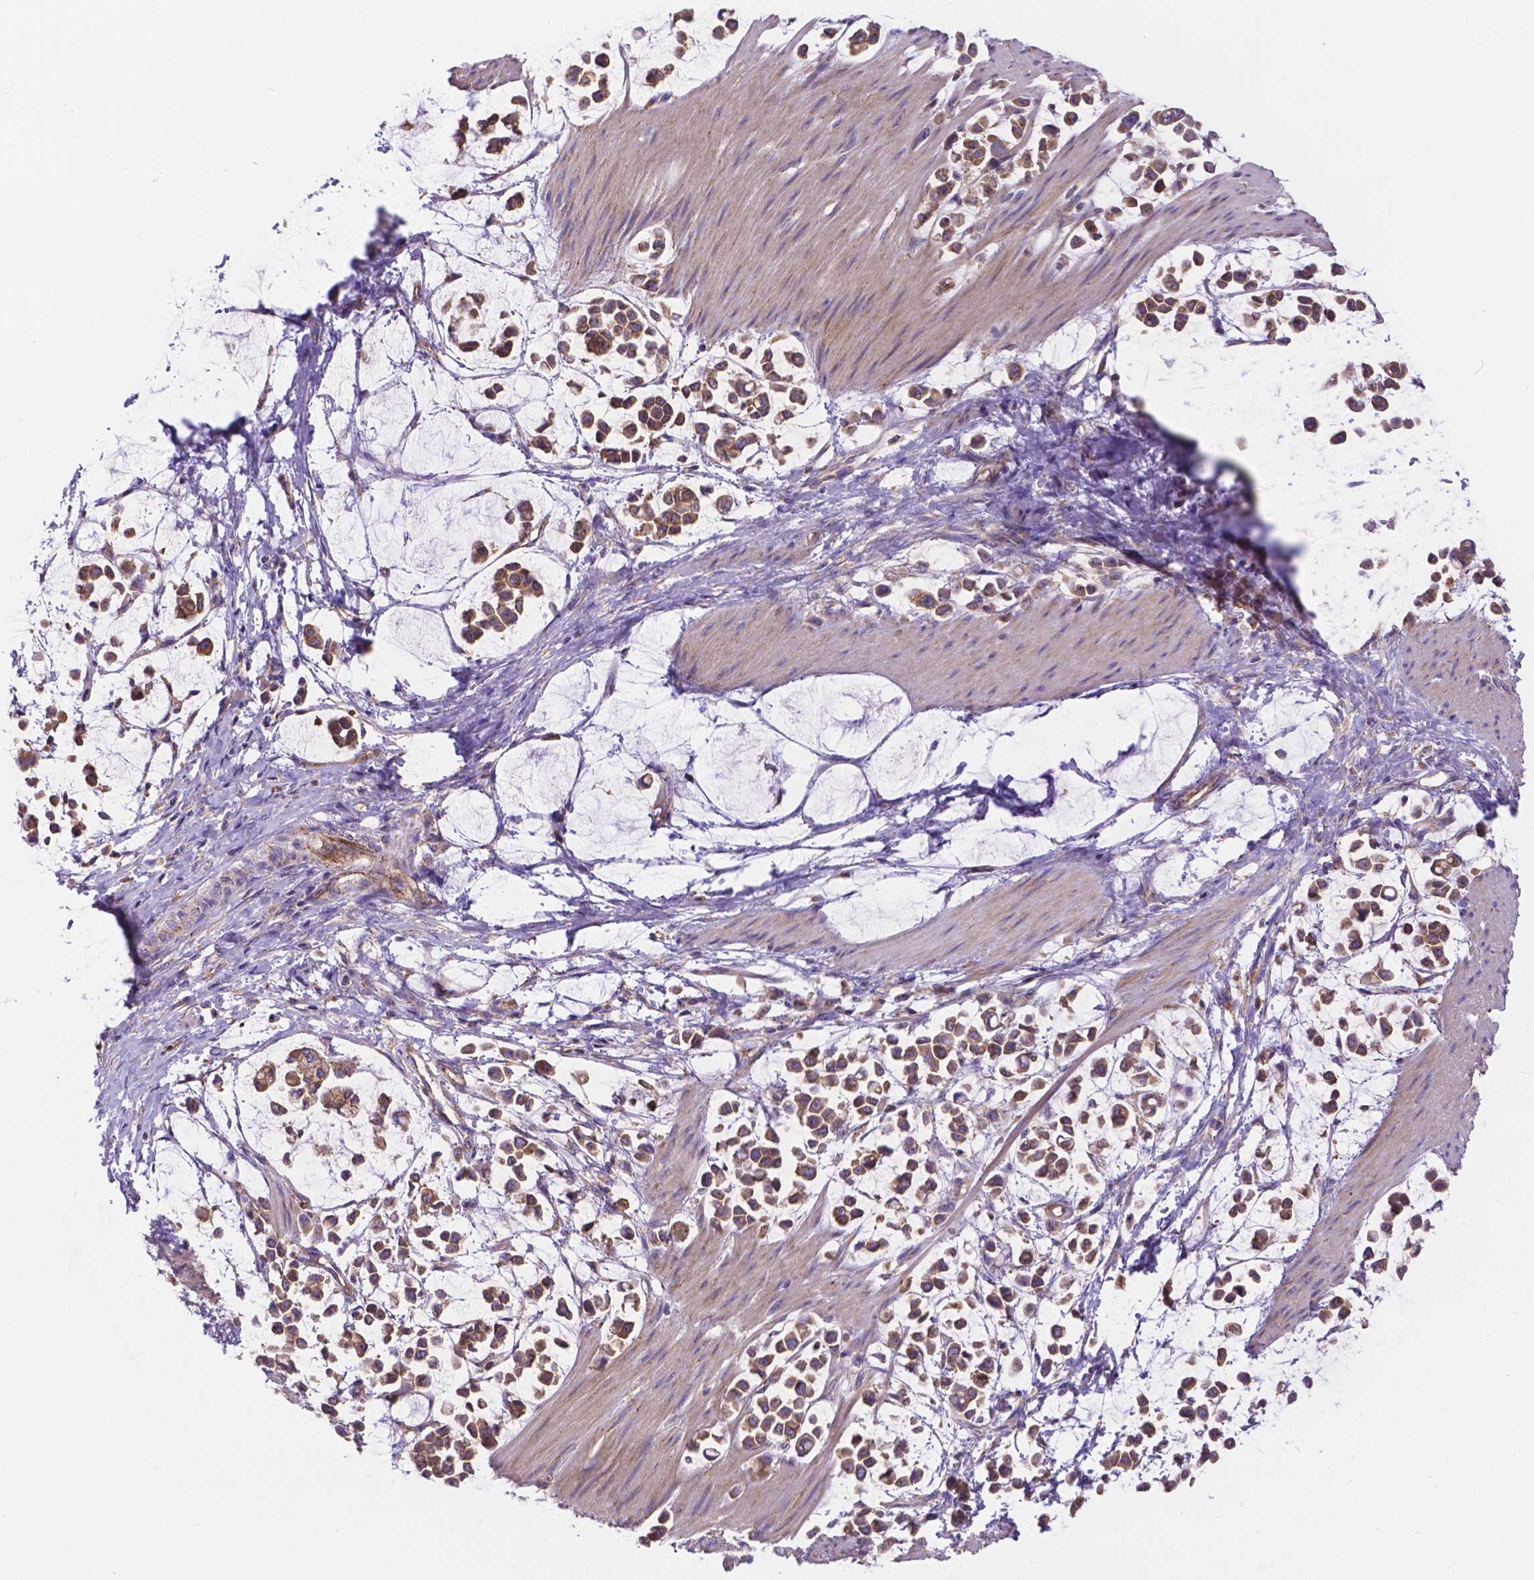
{"staining": {"intensity": "moderate", "quantity": ">75%", "location": "cytoplasmic/membranous"}, "tissue": "stomach cancer", "cell_type": "Tumor cells", "image_type": "cancer", "snomed": [{"axis": "morphology", "description": "Adenocarcinoma, NOS"}, {"axis": "topography", "description": "Stomach"}], "caption": "Stomach adenocarcinoma tissue displays moderate cytoplasmic/membranous expression in about >75% of tumor cells", "gene": "AK3", "patient": {"sex": "male", "age": 82}}